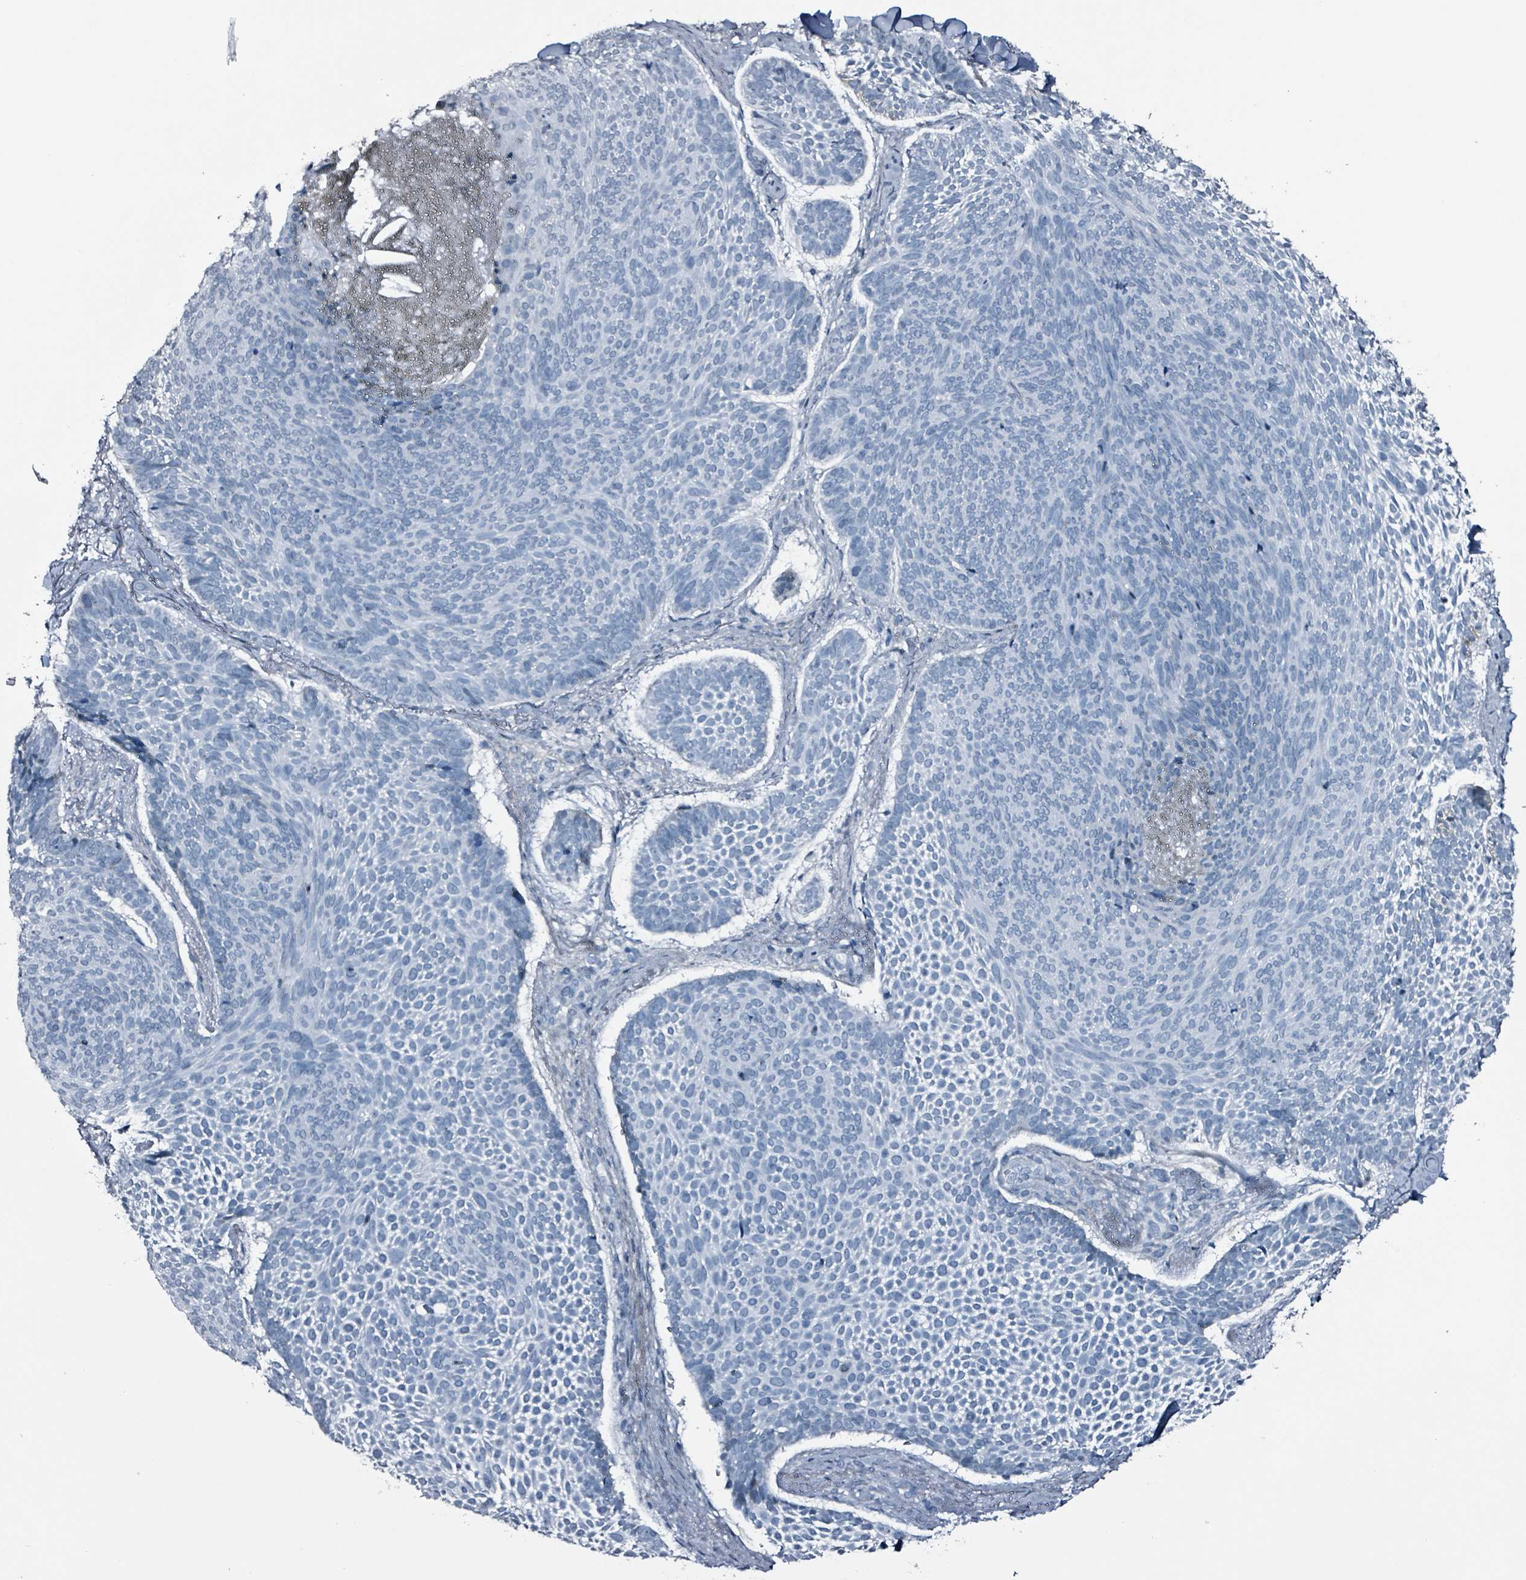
{"staining": {"intensity": "negative", "quantity": "none", "location": "none"}, "tissue": "skin cancer", "cell_type": "Tumor cells", "image_type": "cancer", "snomed": [{"axis": "morphology", "description": "Basal cell carcinoma"}, {"axis": "topography", "description": "Skin"}], "caption": "This is an immunohistochemistry image of skin cancer (basal cell carcinoma). There is no expression in tumor cells.", "gene": "CA9", "patient": {"sex": "male", "age": 70}}